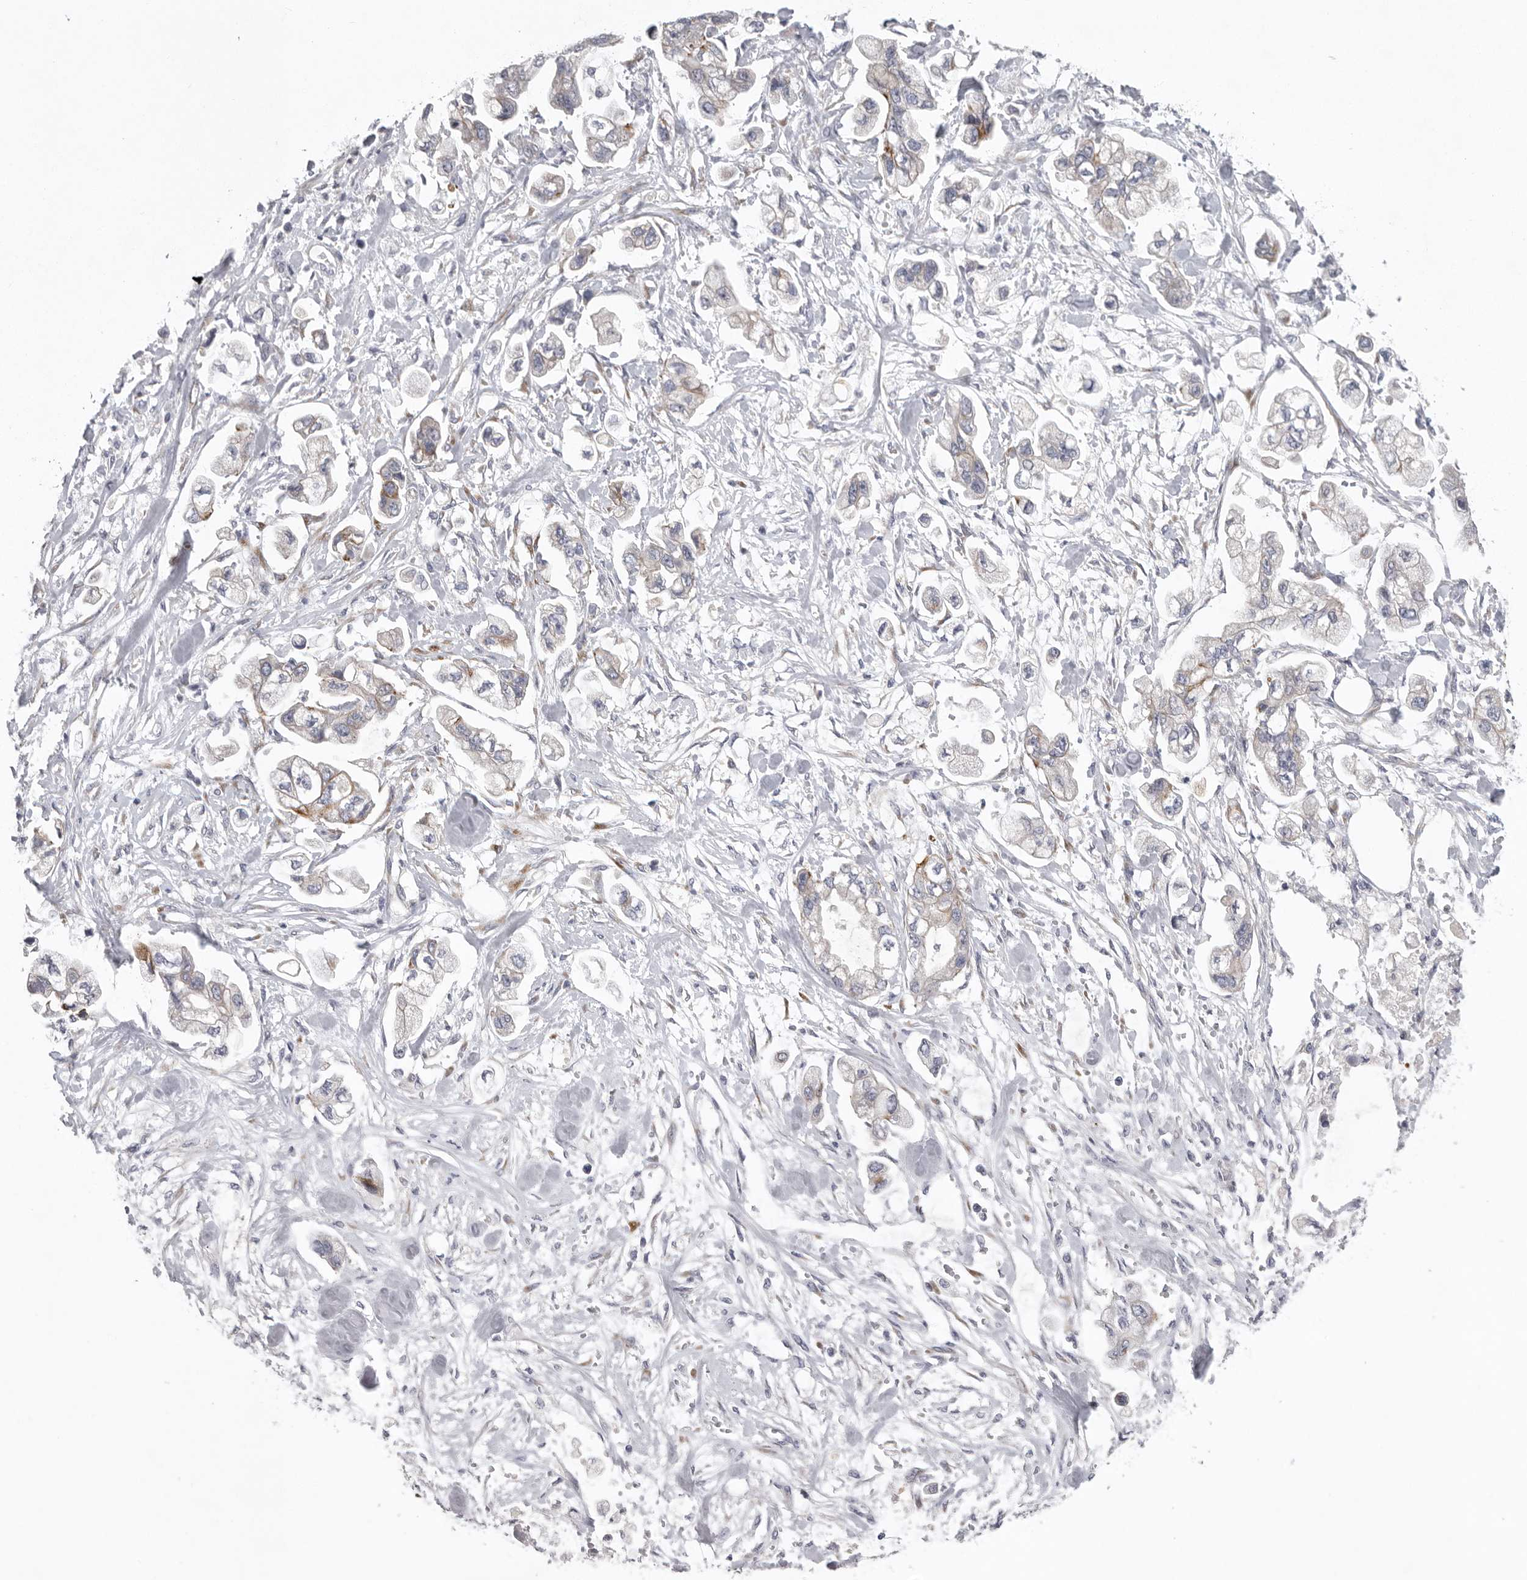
{"staining": {"intensity": "moderate", "quantity": "25%-75%", "location": "cytoplasmic/membranous"}, "tissue": "stomach cancer", "cell_type": "Tumor cells", "image_type": "cancer", "snomed": [{"axis": "morphology", "description": "Normal tissue, NOS"}, {"axis": "morphology", "description": "Adenocarcinoma, NOS"}, {"axis": "topography", "description": "Stomach"}], "caption": "A medium amount of moderate cytoplasmic/membranous expression is appreciated in approximately 25%-75% of tumor cells in stomach adenocarcinoma tissue.", "gene": "USP24", "patient": {"sex": "male", "age": 62}}